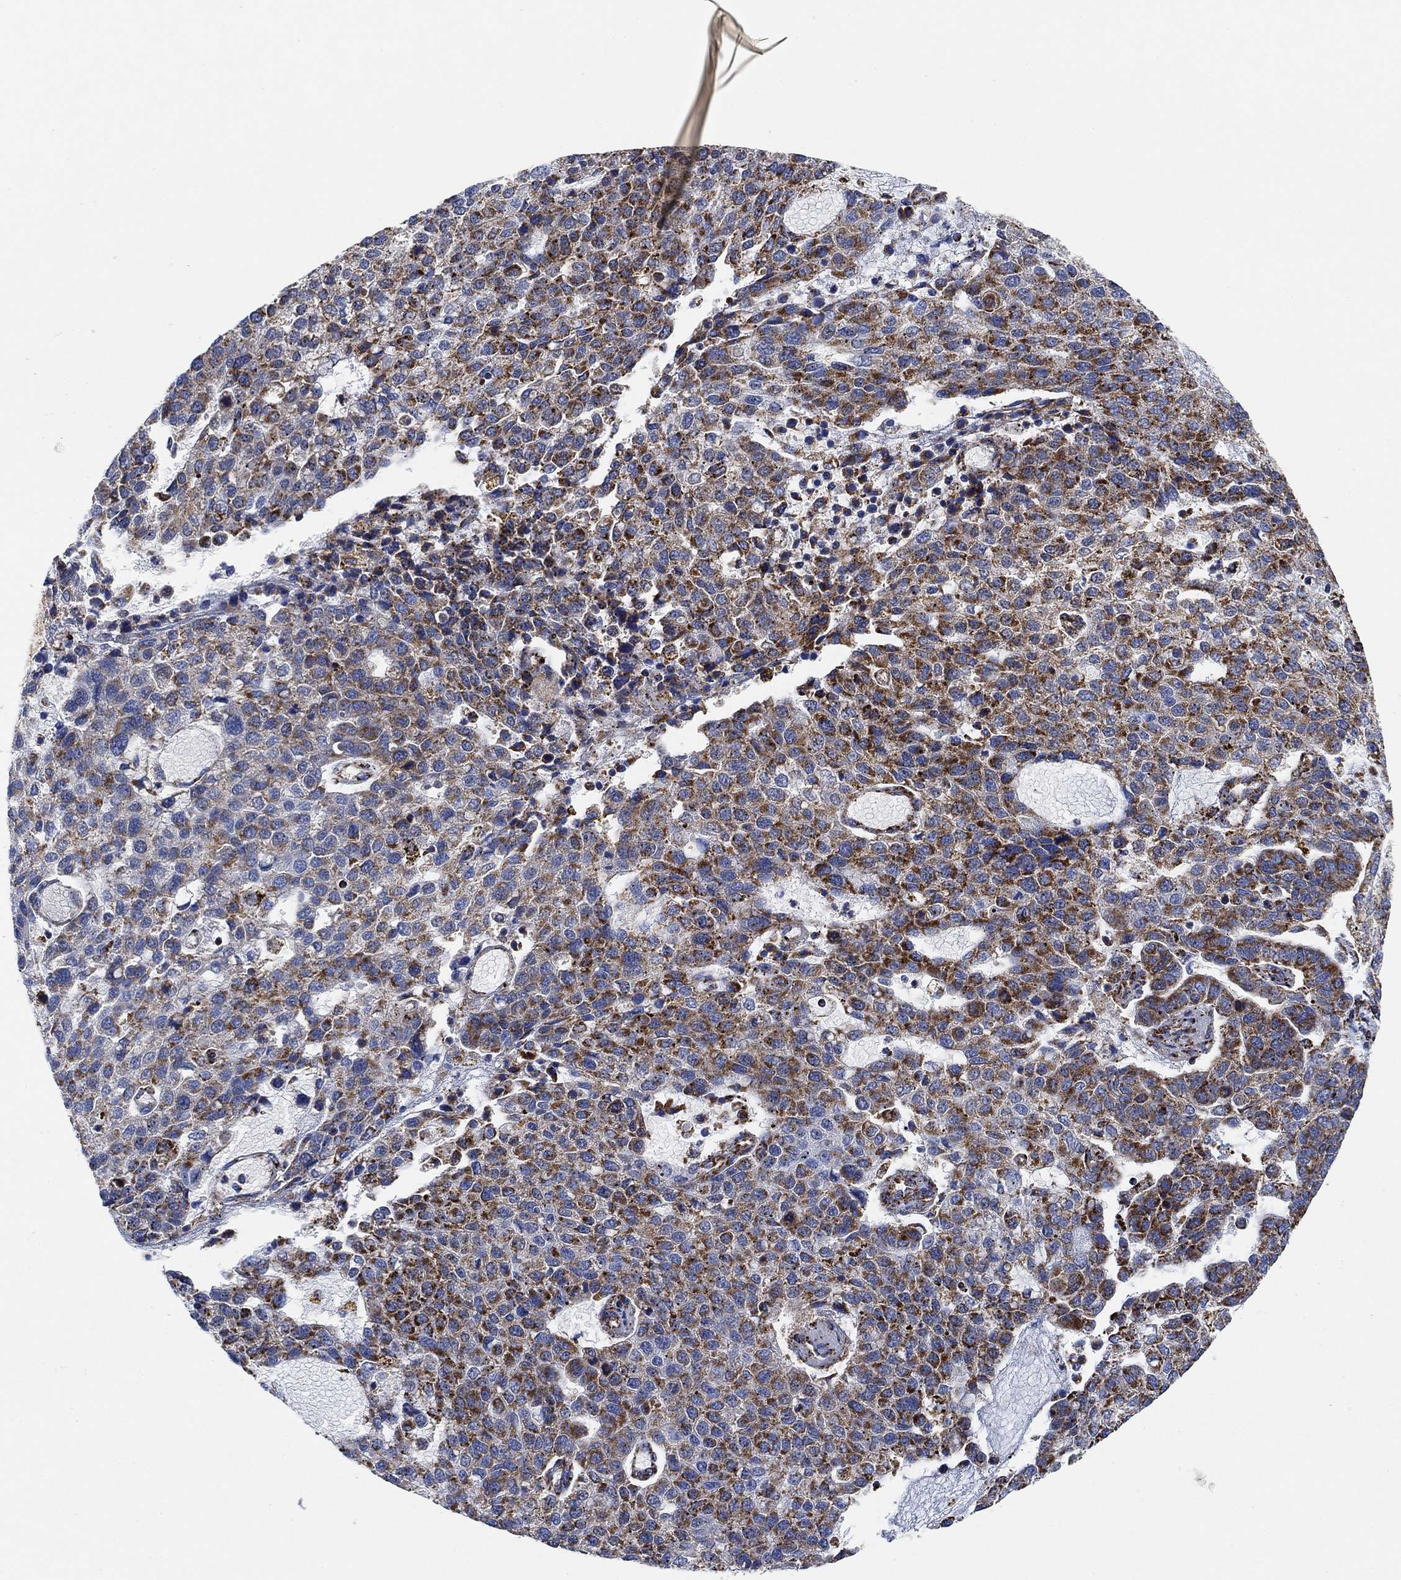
{"staining": {"intensity": "strong", "quantity": "25%-75%", "location": "cytoplasmic/membranous"}, "tissue": "pancreatic cancer", "cell_type": "Tumor cells", "image_type": "cancer", "snomed": [{"axis": "morphology", "description": "Adenocarcinoma, NOS"}, {"axis": "topography", "description": "Pancreas"}], "caption": "This is a photomicrograph of immunohistochemistry (IHC) staining of pancreatic cancer (adenocarcinoma), which shows strong staining in the cytoplasmic/membranous of tumor cells.", "gene": "NDUFS3", "patient": {"sex": "female", "age": 61}}